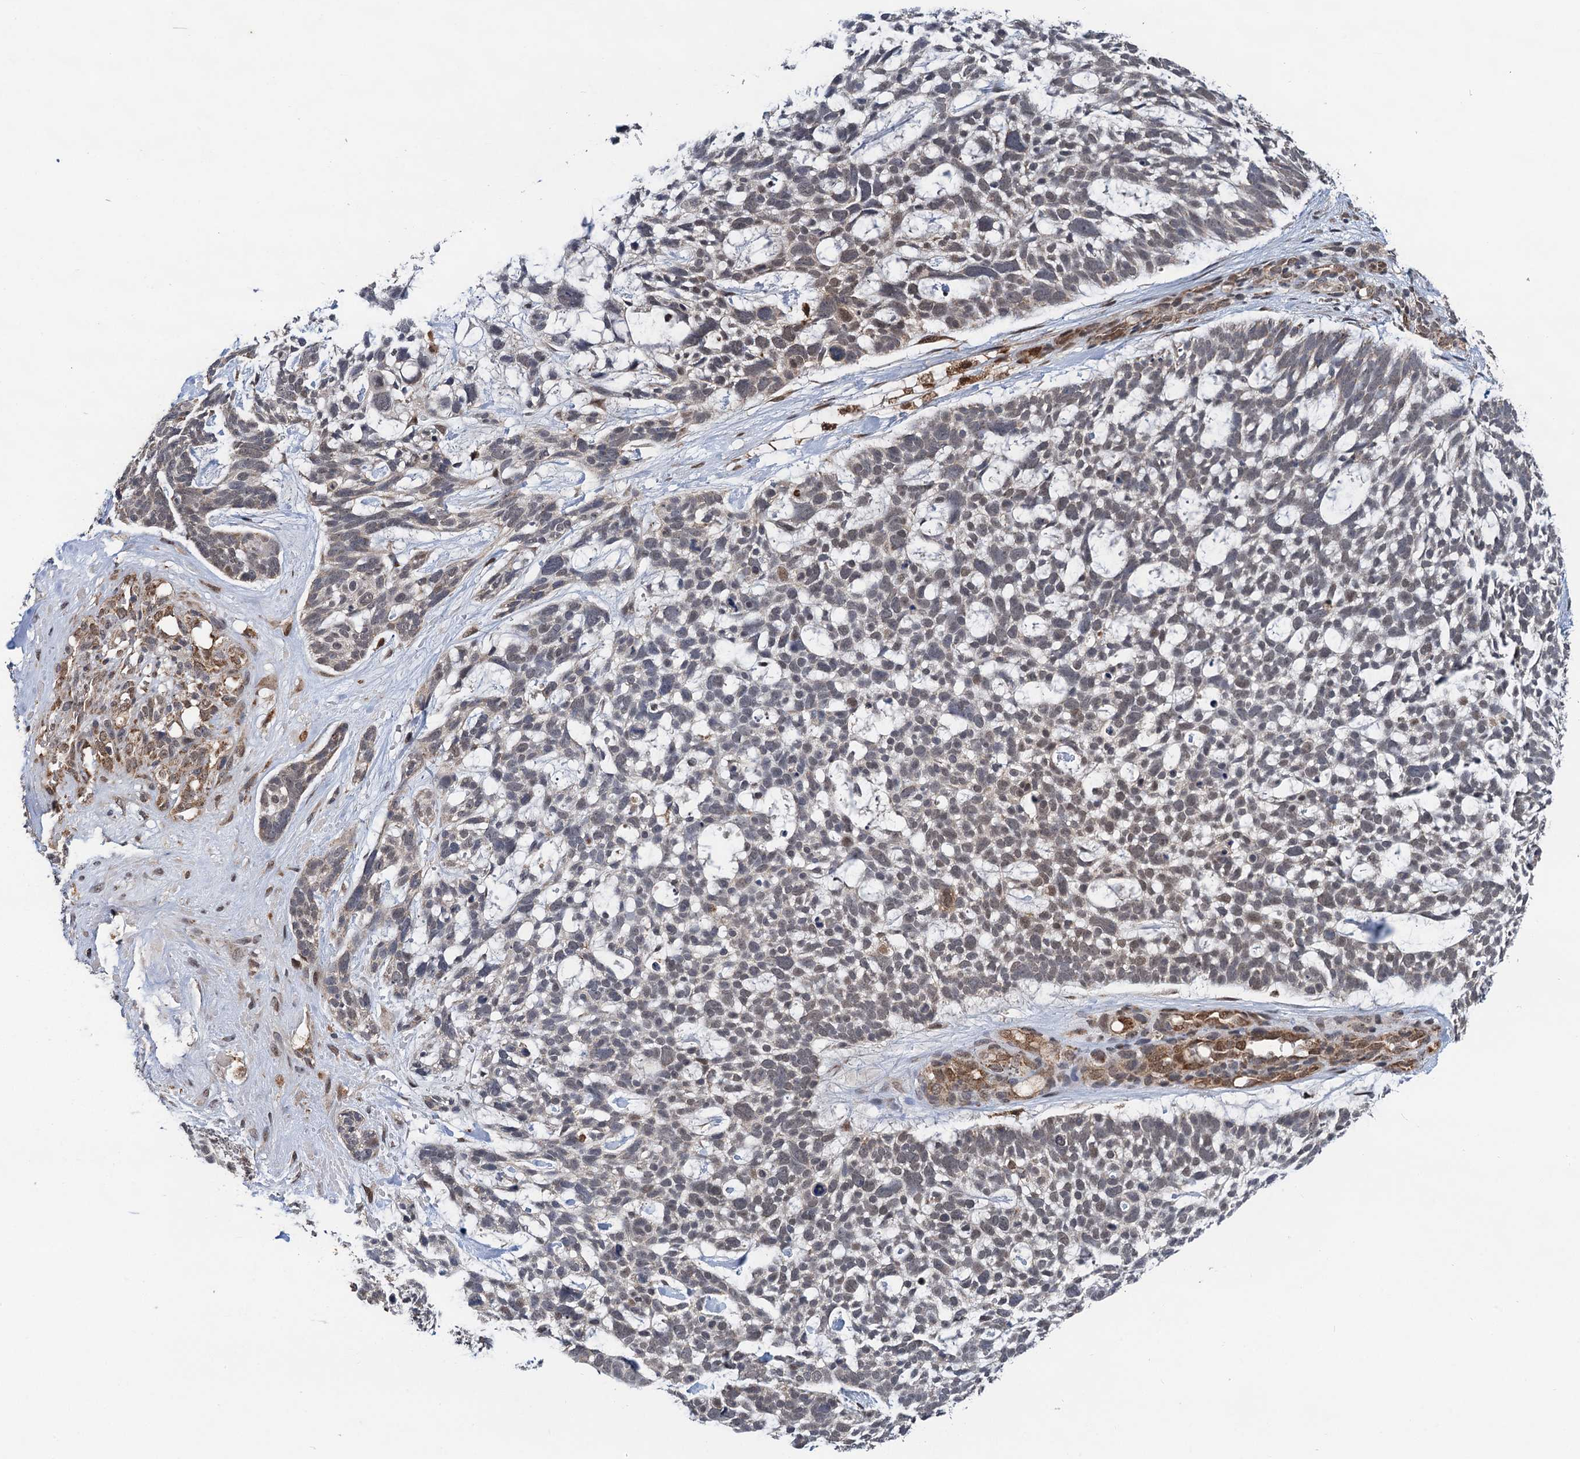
{"staining": {"intensity": "weak", "quantity": "<25%", "location": "cytoplasmic/membranous"}, "tissue": "skin cancer", "cell_type": "Tumor cells", "image_type": "cancer", "snomed": [{"axis": "morphology", "description": "Basal cell carcinoma"}, {"axis": "topography", "description": "Skin"}], "caption": "Tumor cells are negative for brown protein staining in skin cancer (basal cell carcinoma).", "gene": "CMPK2", "patient": {"sex": "male", "age": 88}}